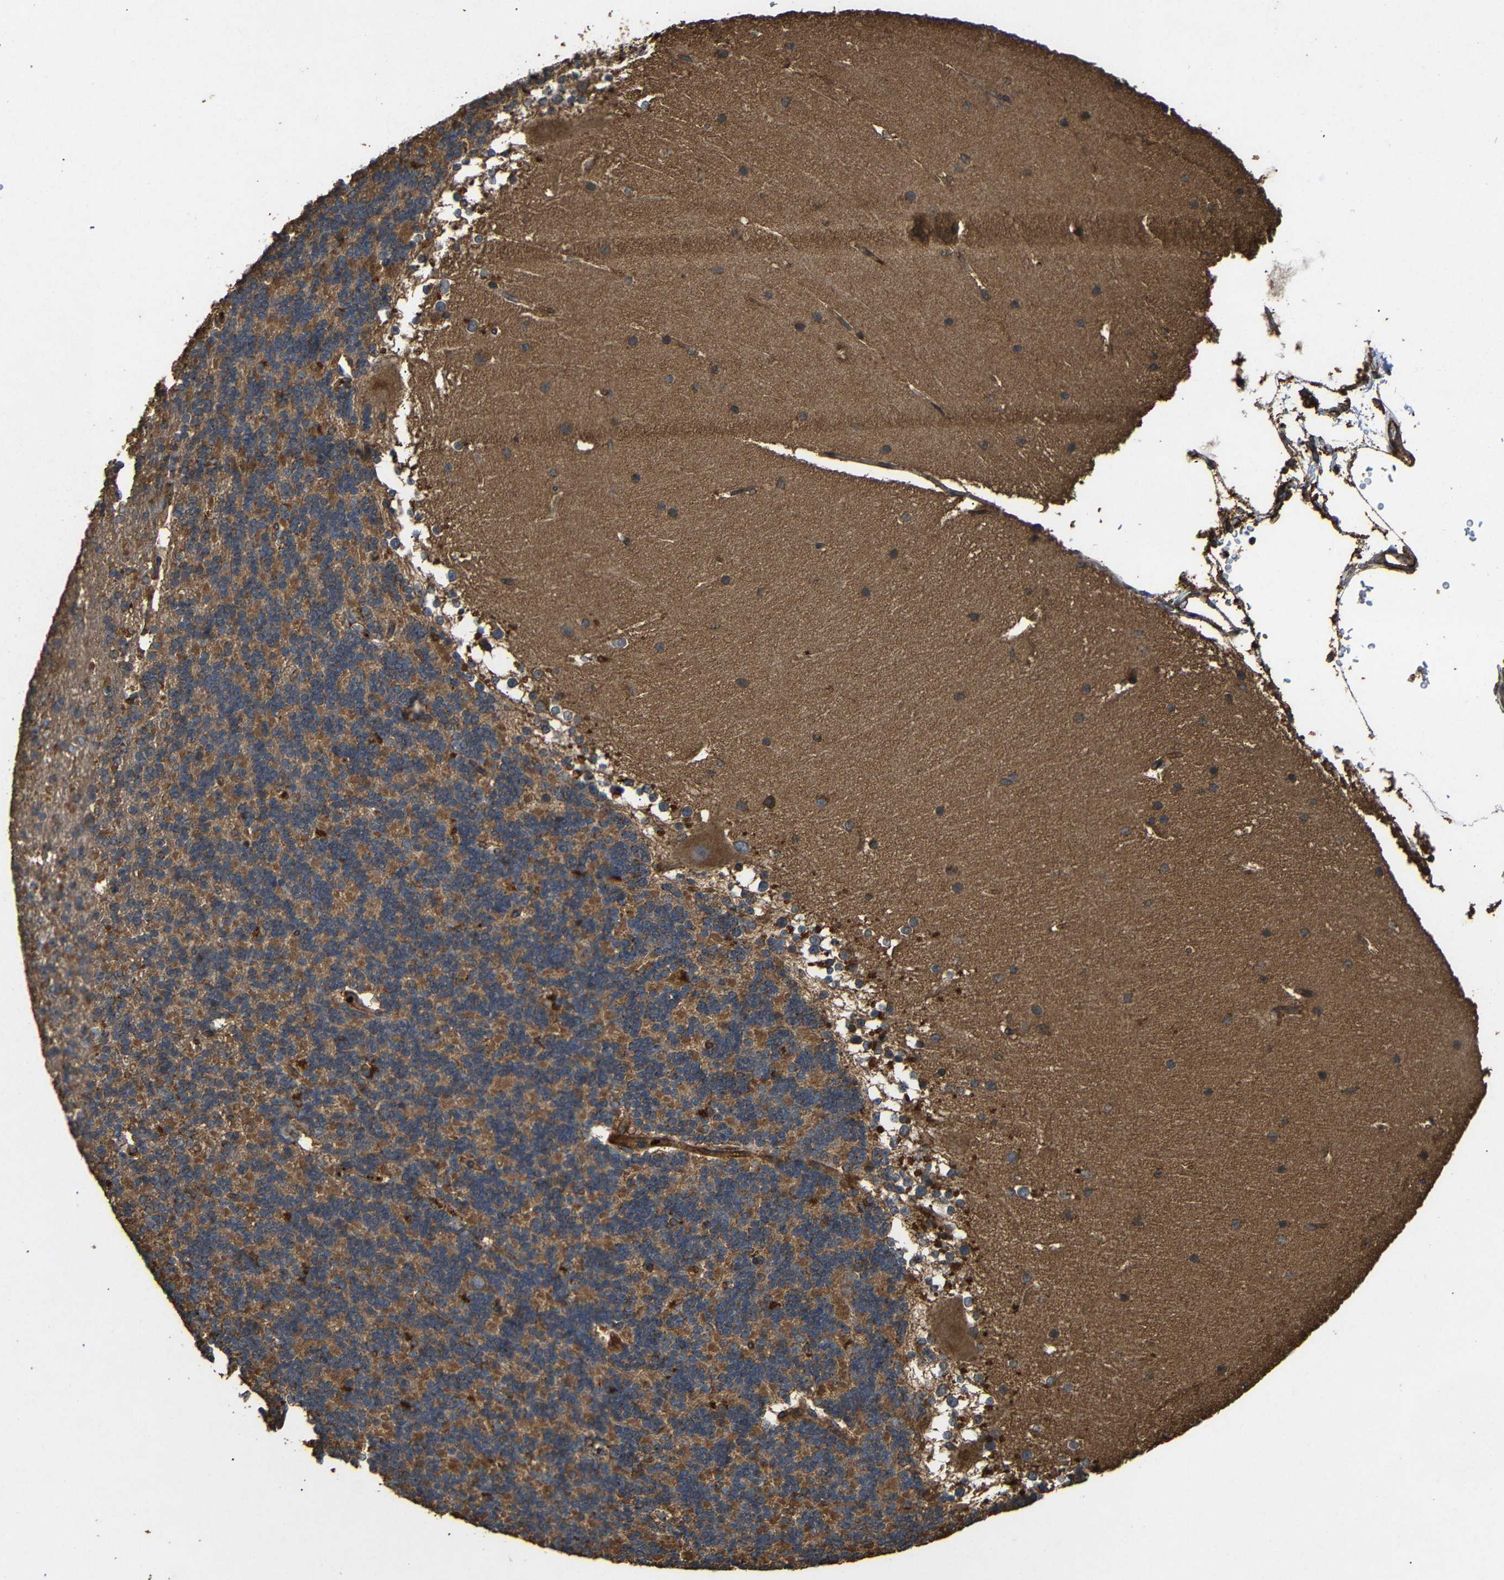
{"staining": {"intensity": "moderate", "quantity": ">75%", "location": "cytoplasmic/membranous"}, "tissue": "cerebellum", "cell_type": "Cells in granular layer", "image_type": "normal", "snomed": [{"axis": "morphology", "description": "Normal tissue, NOS"}, {"axis": "topography", "description": "Cerebellum"}], "caption": "An immunohistochemistry image of unremarkable tissue is shown. Protein staining in brown labels moderate cytoplasmic/membranous positivity in cerebellum within cells in granular layer.", "gene": "EIF2S1", "patient": {"sex": "female", "age": 19}}